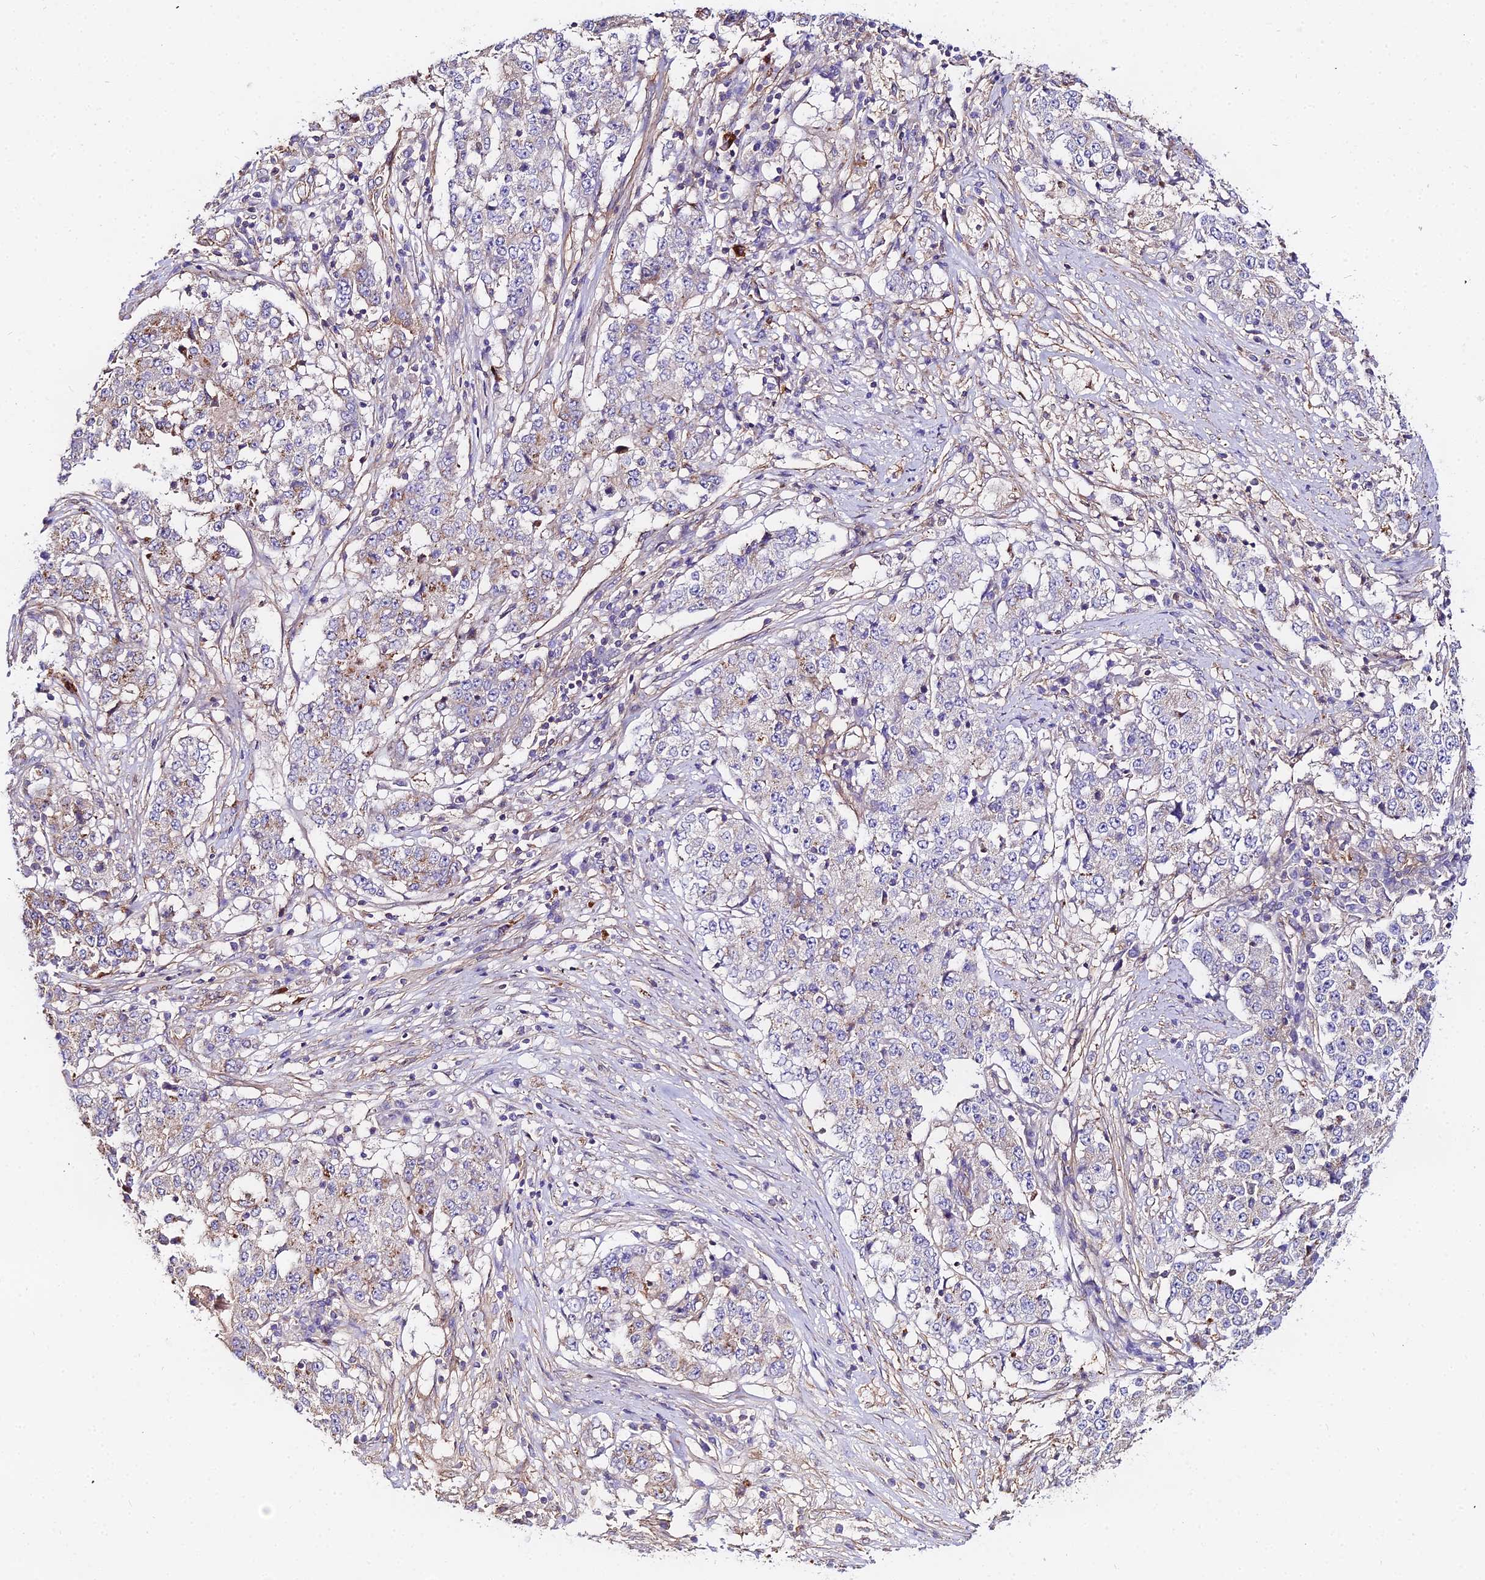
{"staining": {"intensity": "negative", "quantity": "none", "location": "none"}, "tissue": "stomach cancer", "cell_type": "Tumor cells", "image_type": "cancer", "snomed": [{"axis": "morphology", "description": "Adenocarcinoma, NOS"}, {"axis": "topography", "description": "Stomach"}], "caption": "IHC image of neoplastic tissue: human adenocarcinoma (stomach) stained with DAB (3,3'-diaminobenzidine) displays no significant protein positivity in tumor cells.", "gene": "GLYAT", "patient": {"sex": "male", "age": 59}}